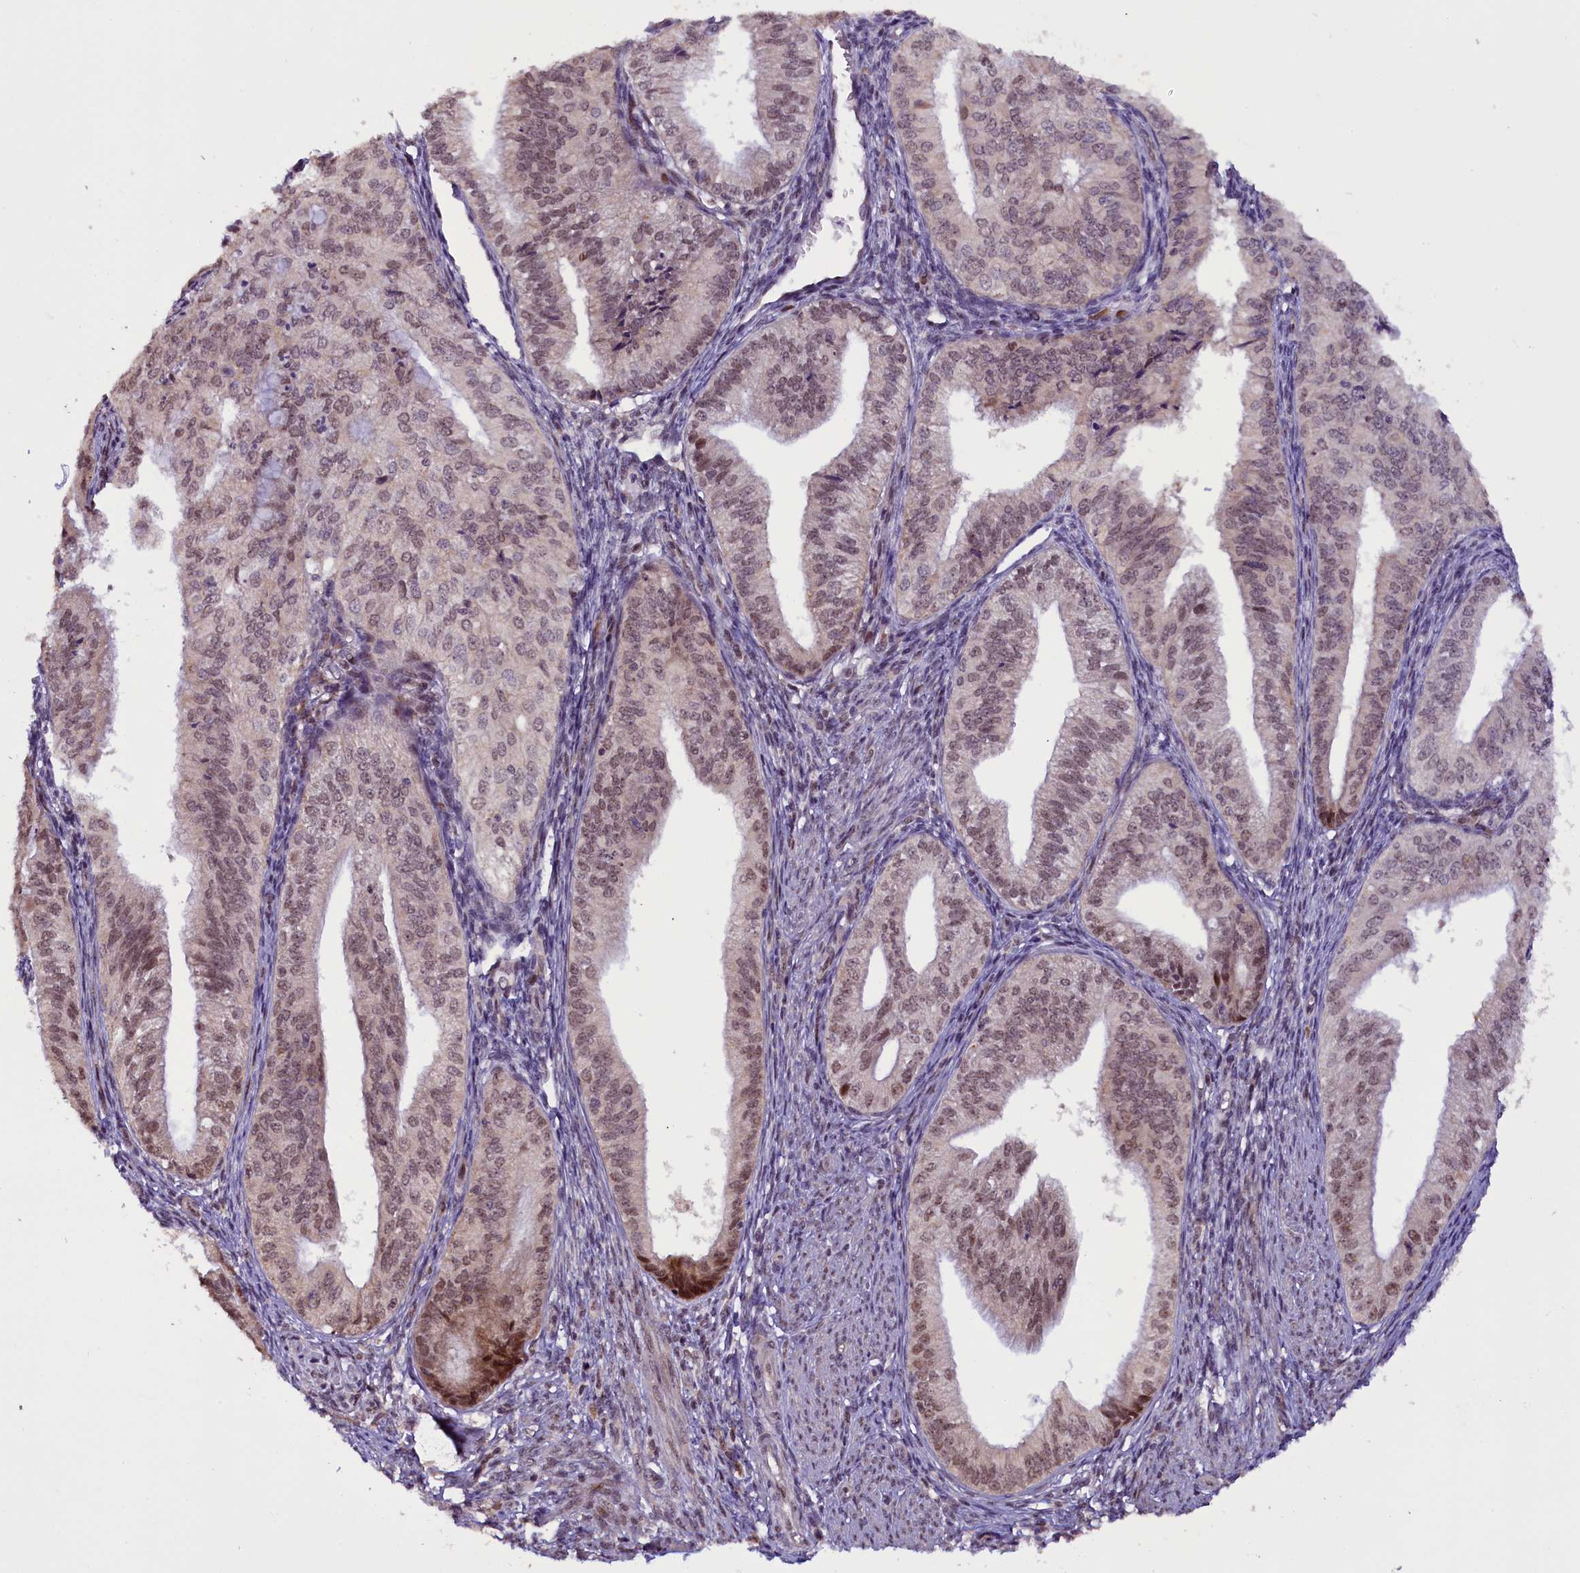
{"staining": {"intensity": "moderate", "quantity": ">75%", "location": "nuclear"}, "tissue": "endometrial cancer", "cell_type": "Tumor cells", "image_type": "cancer", "snomed": [{"axis": "morphology", "description": "Adenocarcinoma, NOS"}, {"axis": "topography", "description": "Endometrium"}], "caption": "Immunohistochemical staining of adenocarcinoma (endometrial) displays medium levels of moderate nuclear protein expression in about >75% of tumor cells.", "gene": "RPUSD2", "patient": {"sex": "female", "age": 50}}